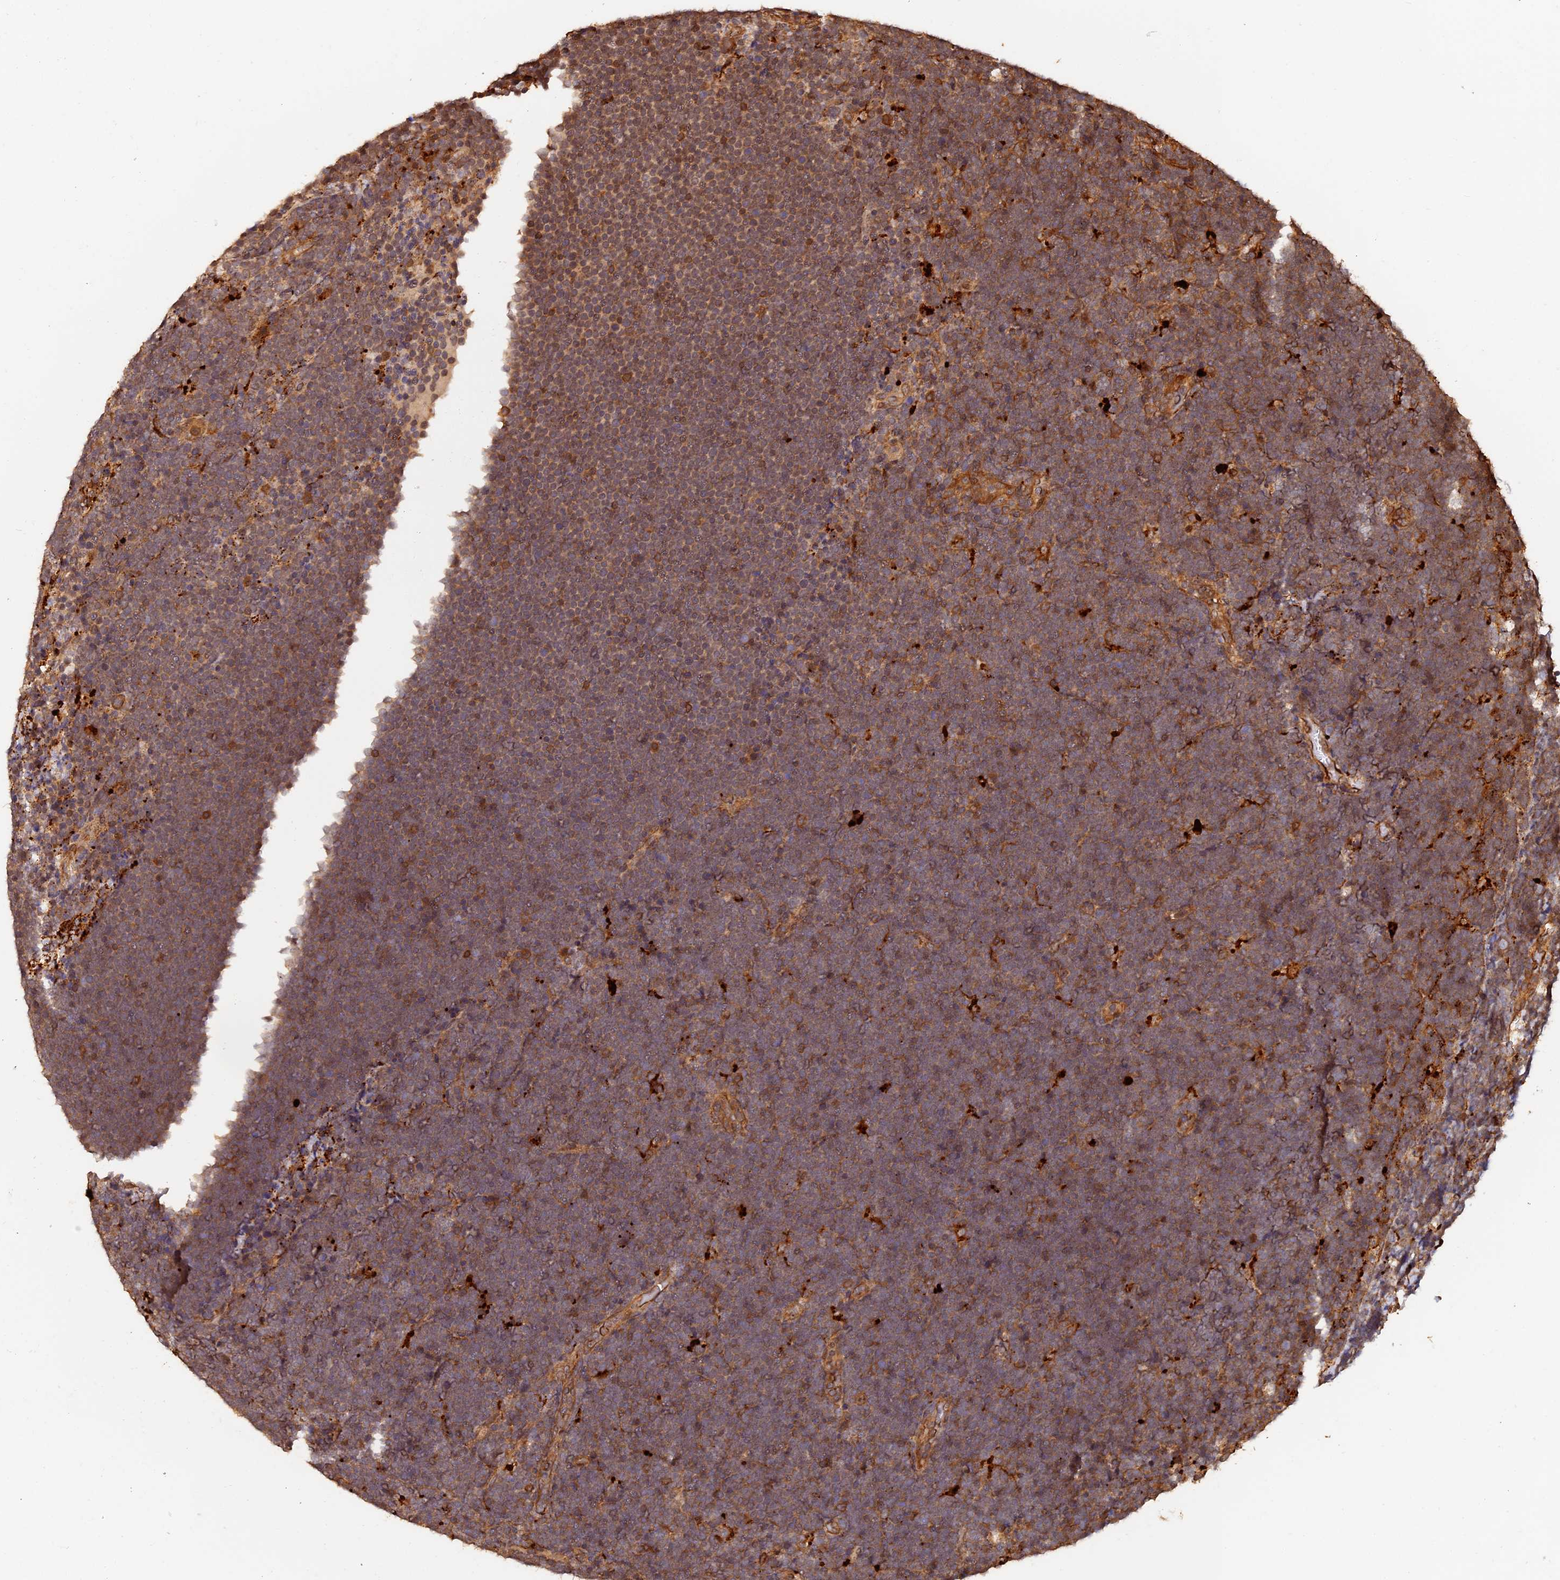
{"staining": {"intensity": "moderate", "quantity": ">75%", "location": "cytoplasmic/membranous"}, "tissue": "lymphoma", "cell_type": "Tumor cells", "image_type": "cancer", "snomed": [{"axis": "morphology", "description": "Malignant lymphoma, non-Hodgkin's type, High grade"}, {"axis": "topography", "description": "Lymph node"}], "caption": "The photomicrograph demonstrates staining of malignant lymphoma, non-Hodgkin's type (high-grade), revealing moderate cytoplasmic/membranous protein positivity (brown color) within tumor cells. The protein is stained brown, and the nuclei are stained in blue (DAB IHC with brightfield microscopy, high magnification).", "gene": "MMP15", "patient": {"sex": "male", "age": 13}}